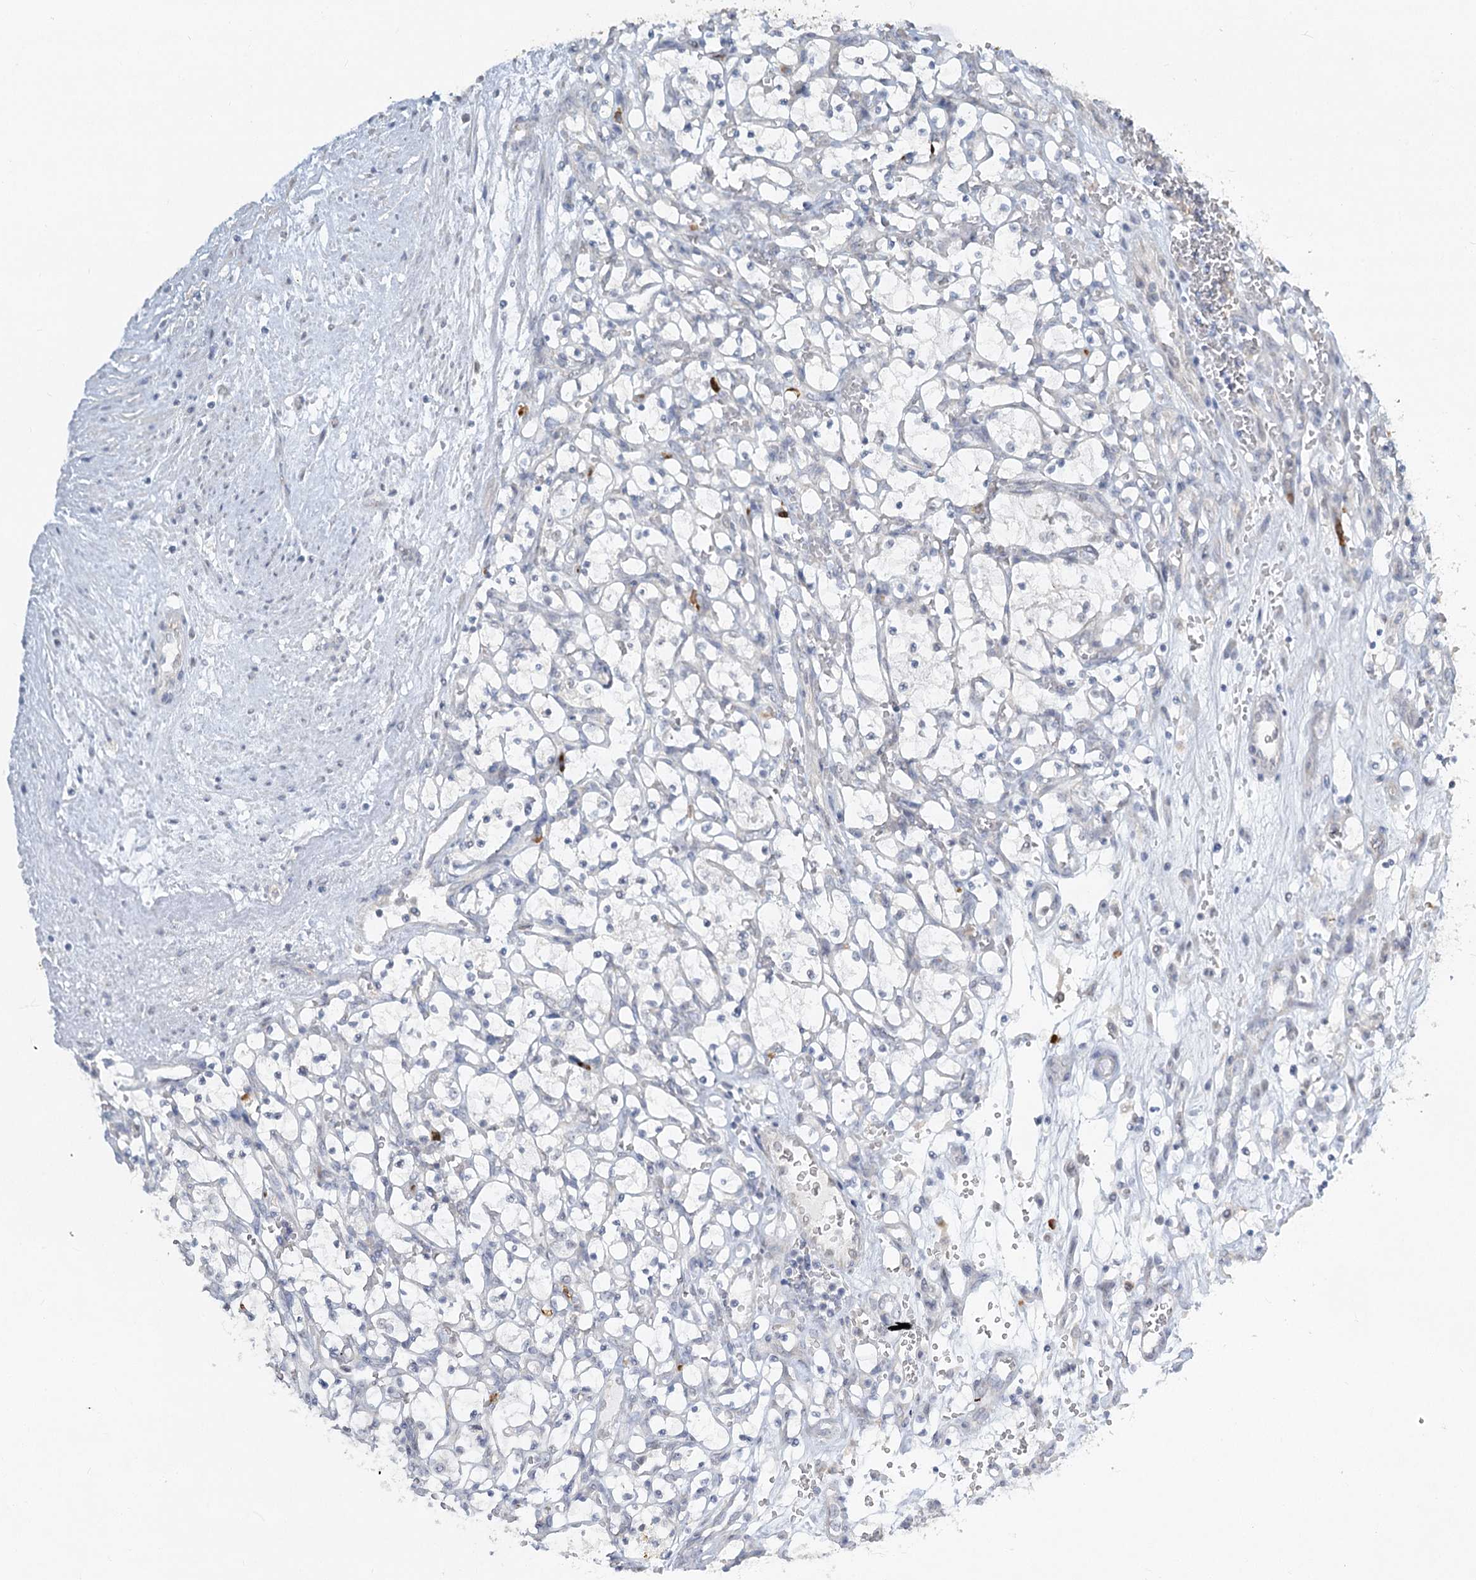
{"staining": {"intensity": "negative", "quantity": "none", "location": "none"}, "tissue": "renal cancer", "cell_type": "Tumor cells", "image_type": "cancer", "snomed": [{"axis": "morphology", "description": "Adenocarcinoma, NOS"}, {"axis": "topography", "description": "Kidney"}], "caption": "The histopathology image reveals no staining of tumor cells in renal cancer.", "gene": "ABITRAM", "patient": {"sex": "female", "age": 69}}